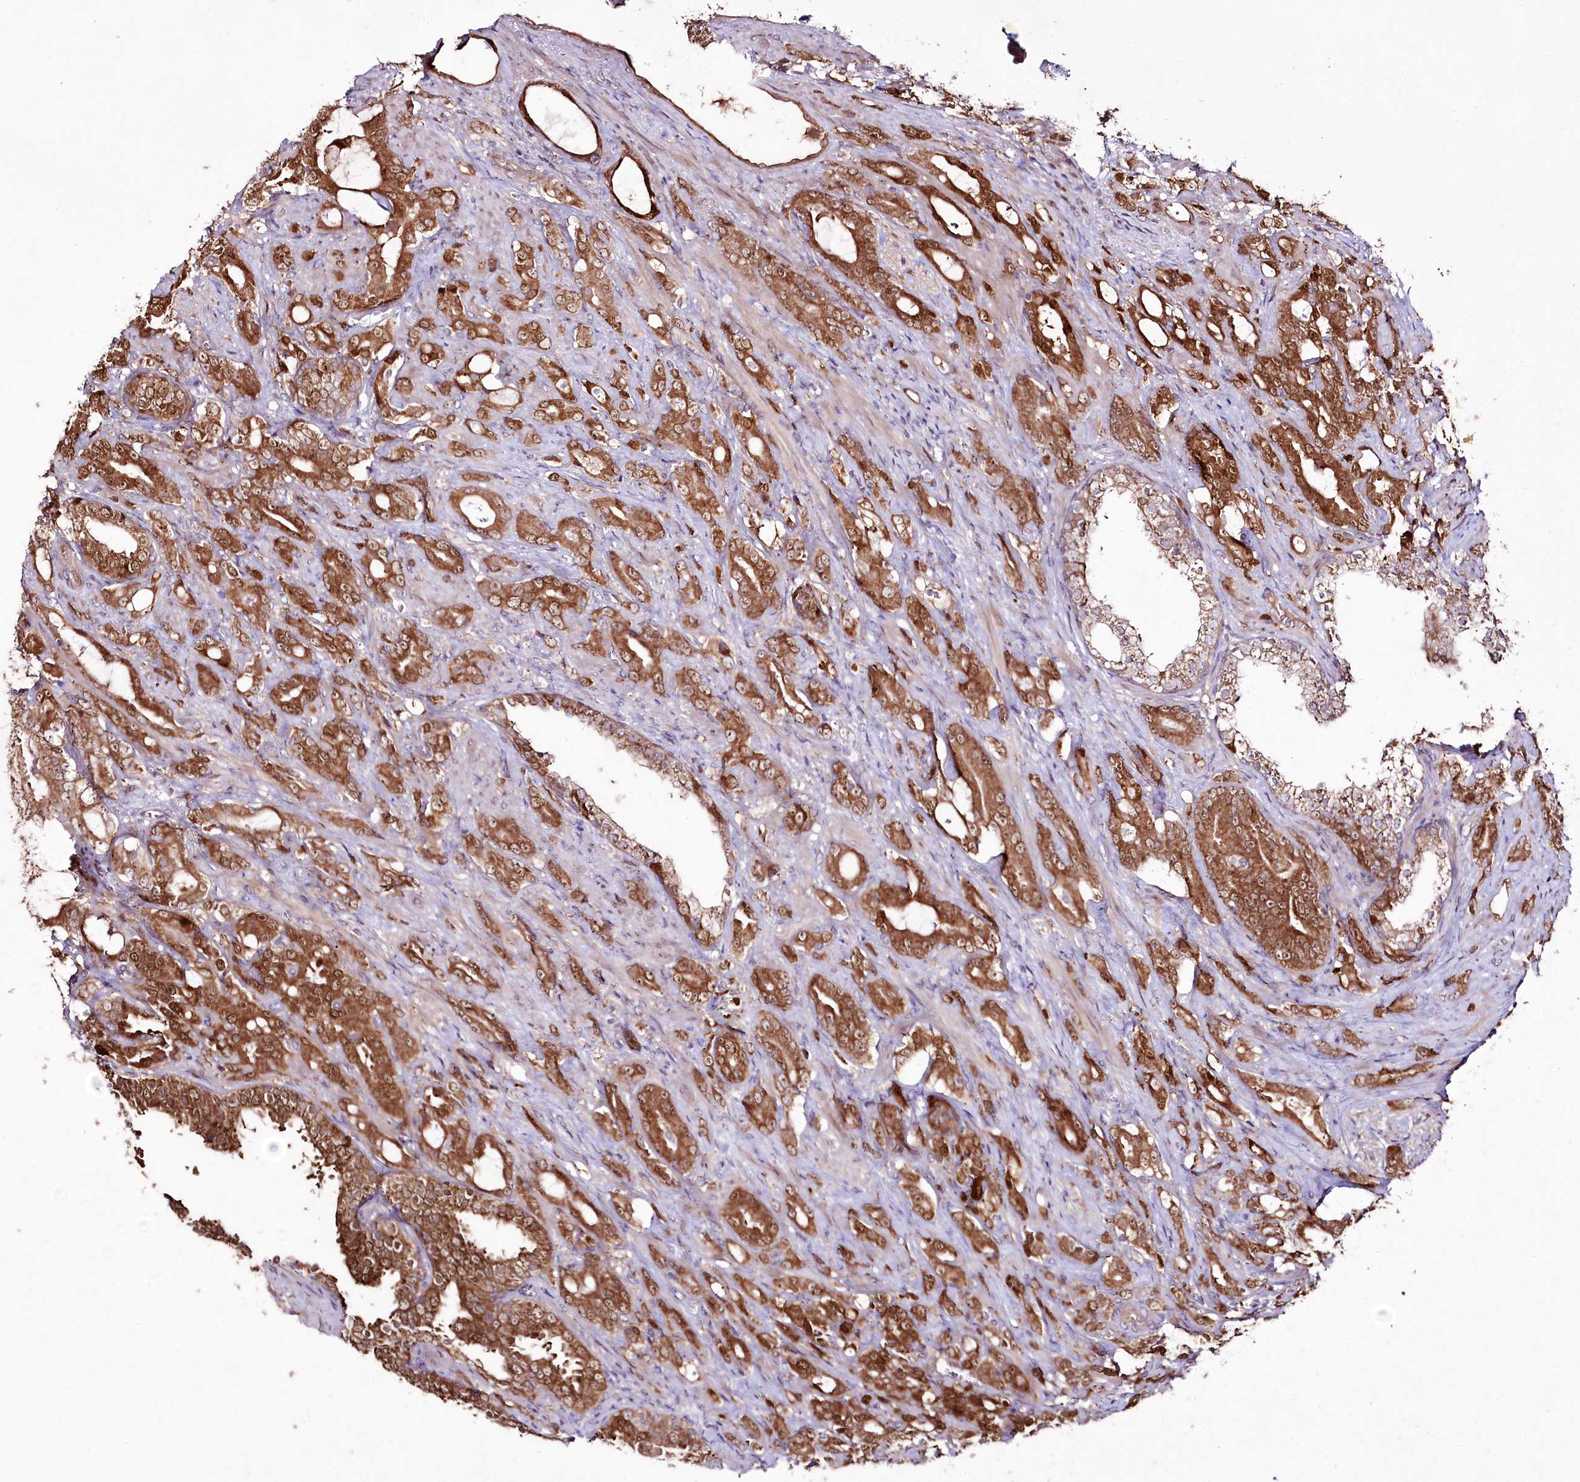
{"staining": {"intensity": "strong", "quantity": ">75%", "location": "cytoplasmic/membranous"}, "tissue": "prostate cancer", "cell_type": "Tumor cells", "image_type": "cancer", "snomed": [{"axis": "morphology", "description": "Adenocarcinoma, High grade"}, {"axis": "topography", "description": "Prostate"}], "caption": "Strong cytoplasmic/membranous positivity for a protein is seen in about >75% of tumor cells of high-grade adenocarcinoma (prostate) using immunohistochemistry.", "gene": "REXO2", "patient": {"sex": "male", "age": 72}}